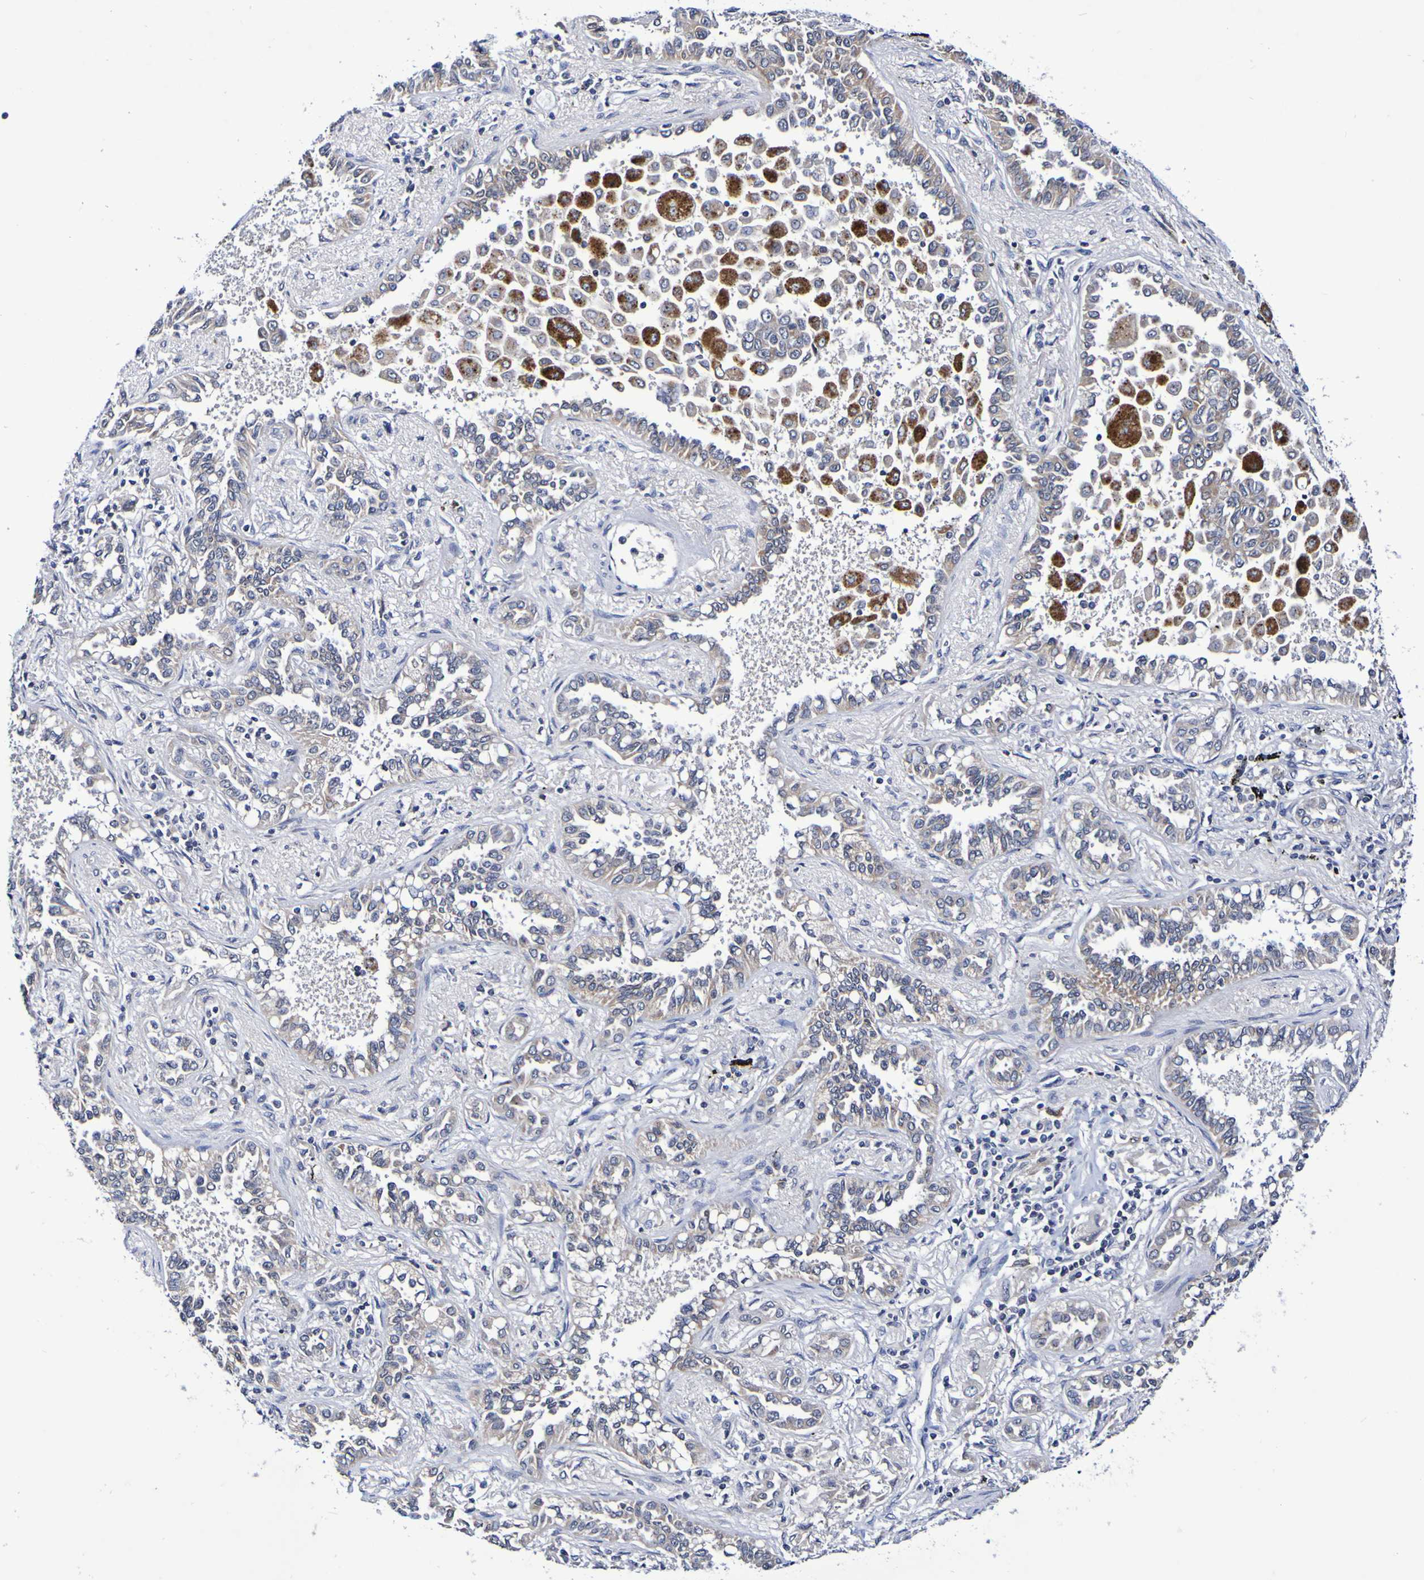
{"staining": {"intensity": "weak", "quantity": ">75%", "location": "cytoplasmic/membranous"}, "tissue": "lung cancer", "cell_type": "Tumor cells", "image_type": "cancer", "snomed": [{"axis": "morphology", "description": "Normal tissue, NOS"}, {"axis": "morphology", "description": "Adenocarcinoma, NOS"}, {"axis": "topography", "description": "Lung"}], "caption": "Human adenocarcinoma (lung) stained with a protein marker reveals weak staining in tumor cells.", "gene": "PTP4A2", "patient": {"sex": "male", "age": 59}}